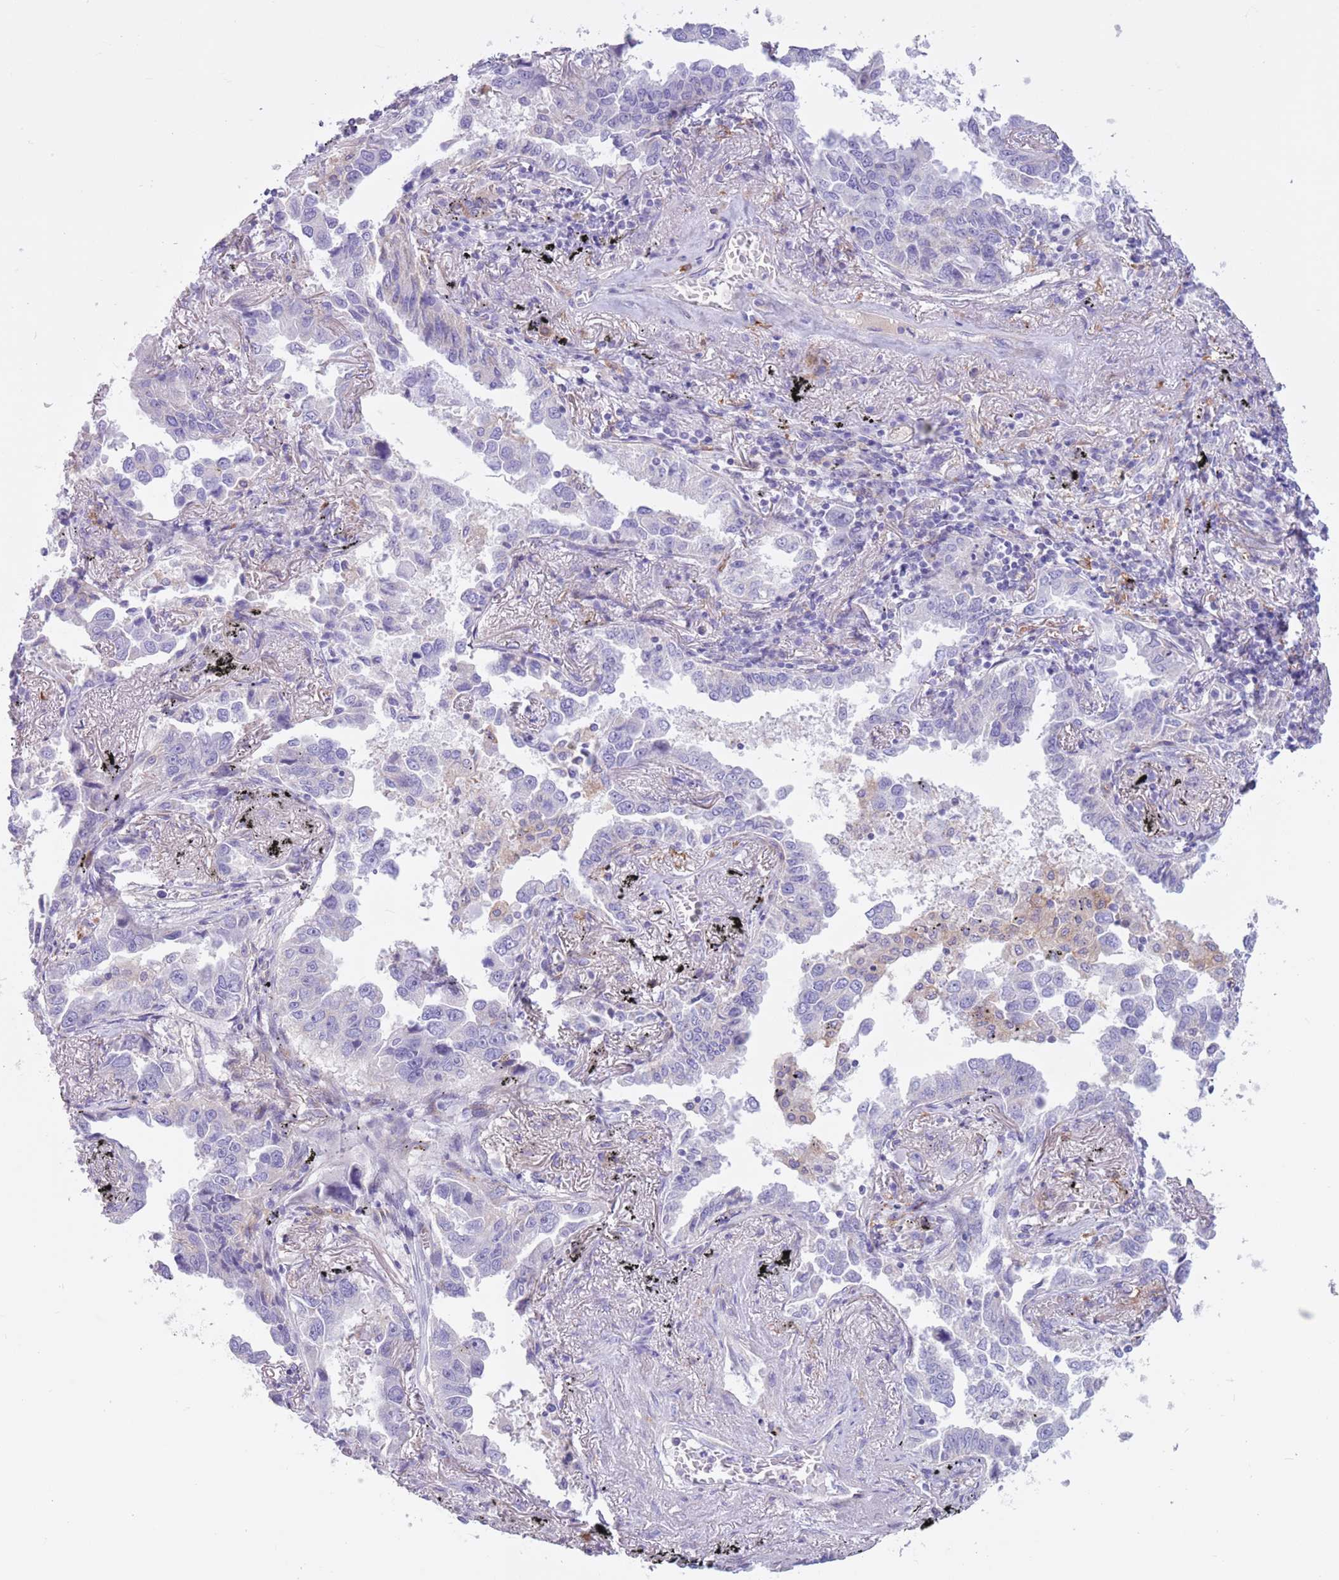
{"staining": {"intensity": "negative", "quantity": "none", "location": "none"}, "tissue": "lung cancer", "cell_type": "Tumor cells", "image_type": "cancer", "snomed": [{"axis": "morphology", "description": "Adenocarcinoma, NOS"}, {"axis": "topography", "description": "Lung"}], "caption": "Immunohistochemistry (IHC) photomicrograph of neoplastic tissue: human lung adenocarcinoma stained with DAB (3,3'-diaminobenzidine) exhibits no significant protein staining in tumor cells. Nuclei are stained in blue.", "gene": "SNX6", "patient": {"sex": "male", "age": 67}}